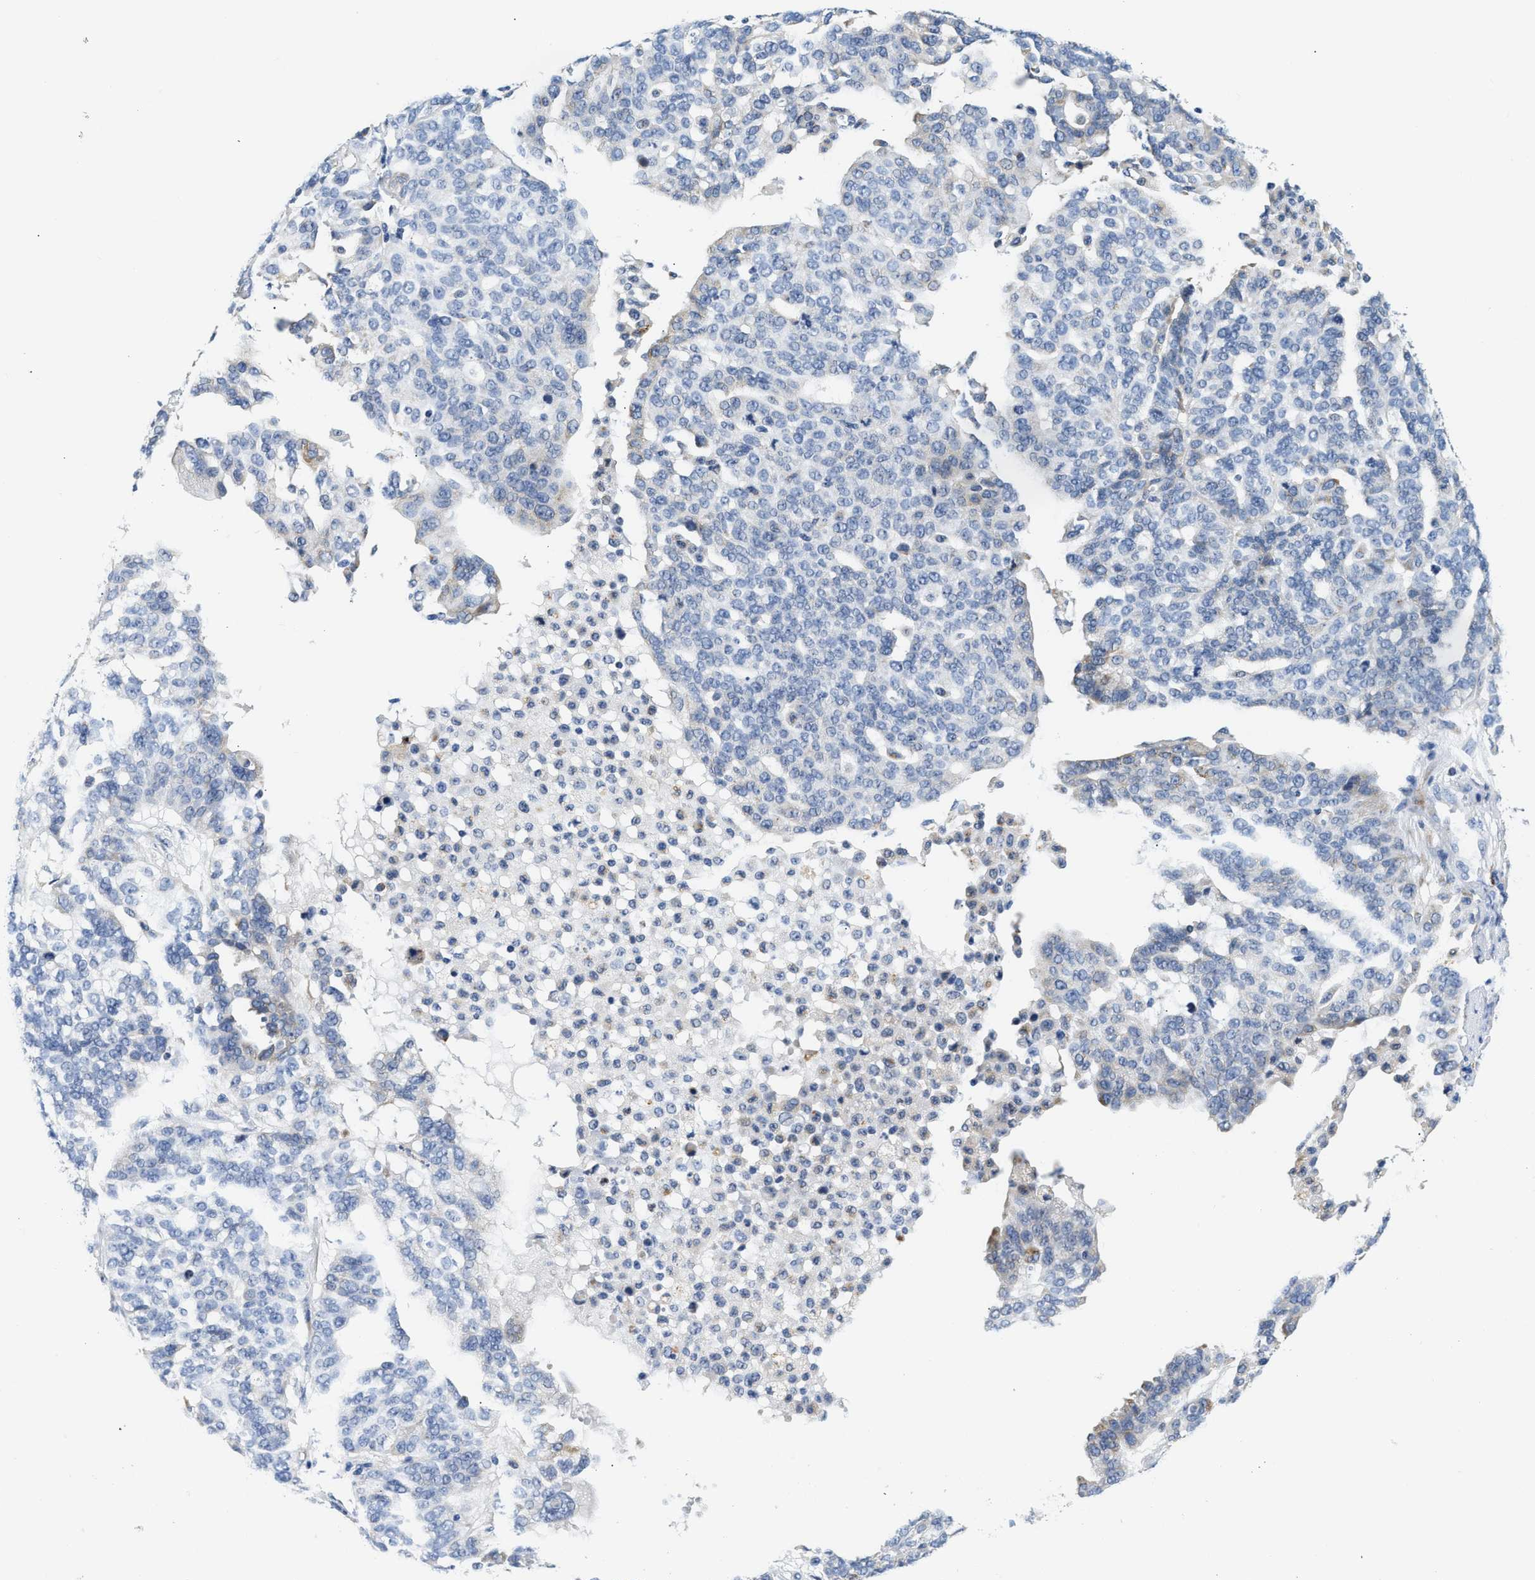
{"staining": {"intensity": "weak", "quantity": "<25%", "location": "cytoplasmic/membranous"}, "tissue": "ovarian cancer", "cell_type": "Tumor cells", "image_type": "cancer", "snomed": [{"axis": "morphology", "description": "Cystadenocarcinoma, serous, NOS"}, {"axis": "topography", "description": "Ovary"}], "caption": "Ovarian cancer stained for a protein using immunohistochemistry exhibits no staining tumor cells.", "gene": "PPM1L", "patient": {"sex": "female", "age": 59}}